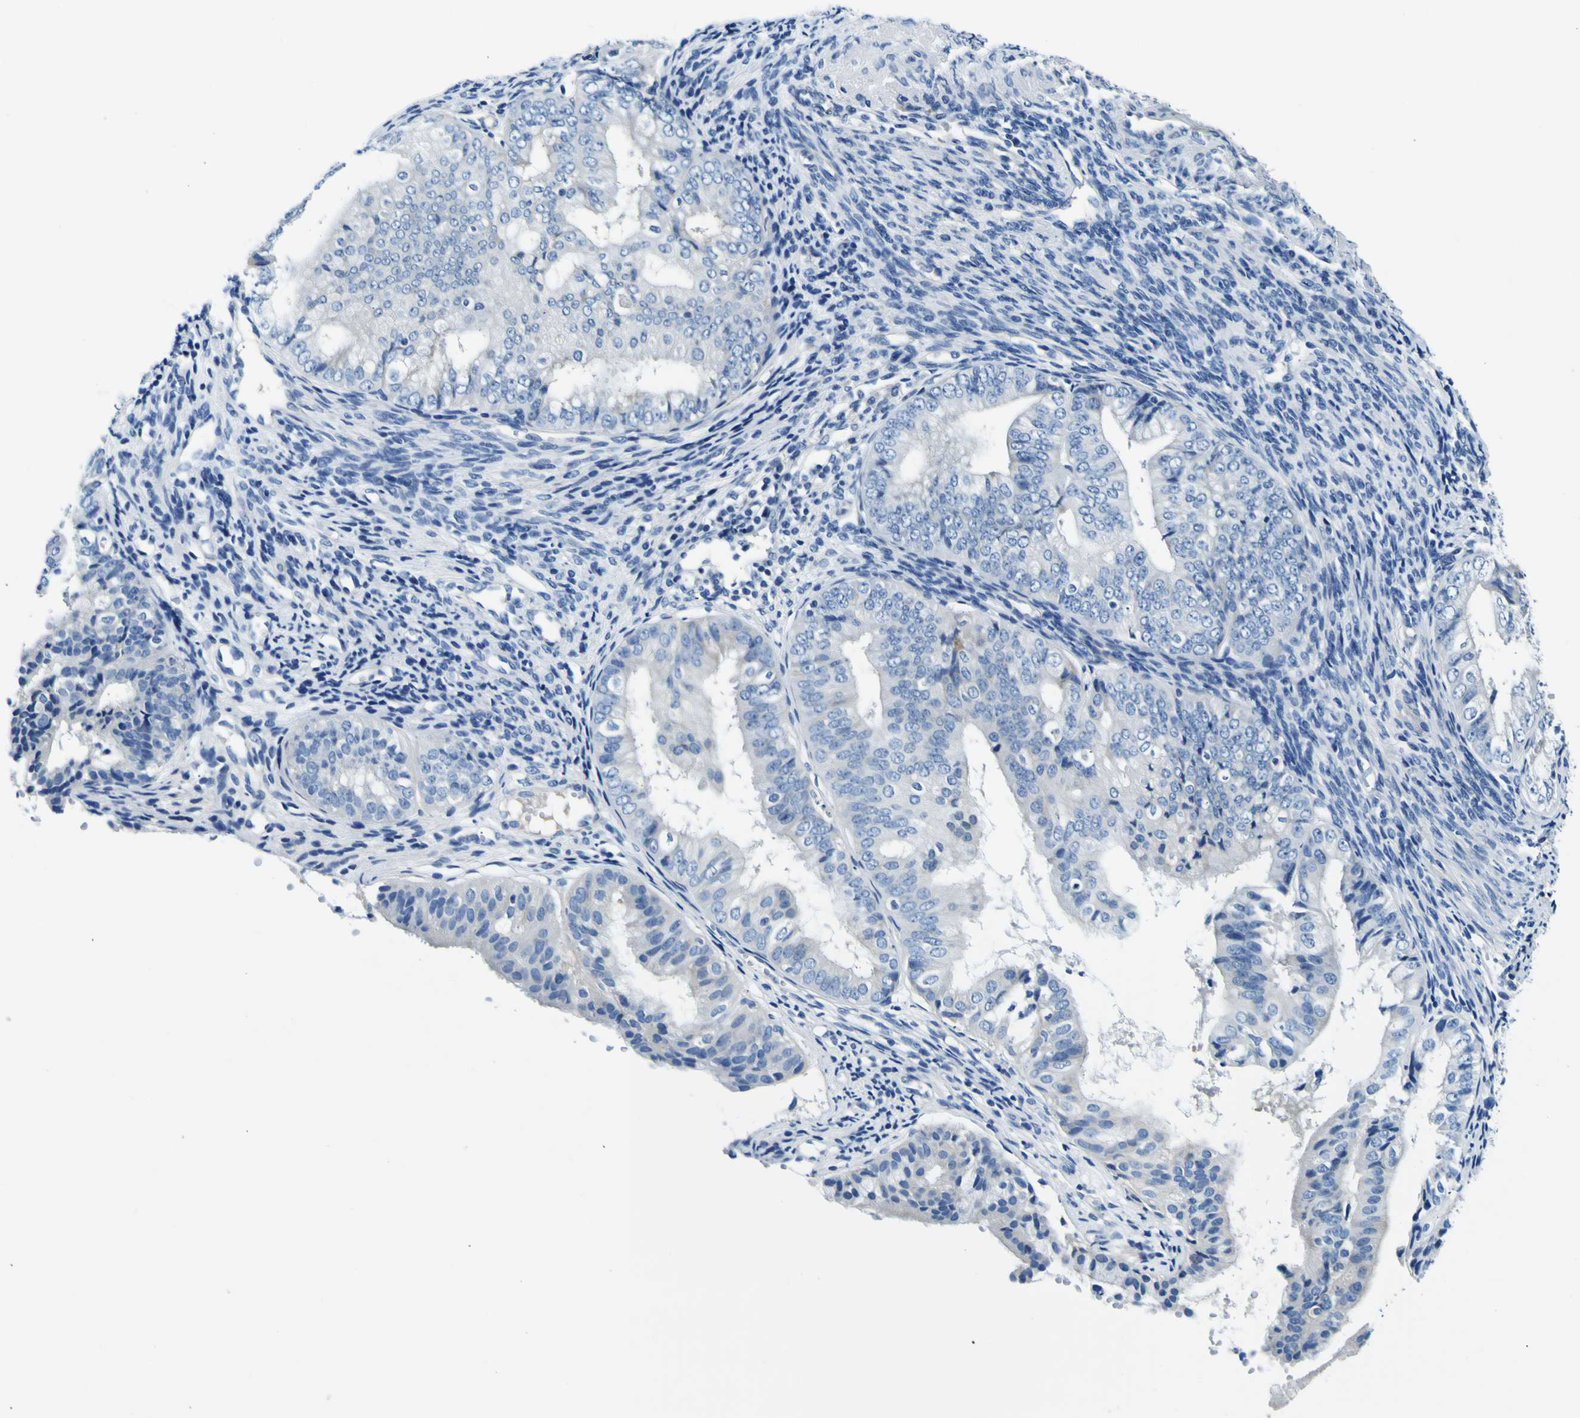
{"staining": {"intensity": "negative", "quantity": "none", "location": "none"}, "tissue": "endometrial cancer", "cell_type": "Tumor cells", "image_type": "cancer", "snomed": [{"axis": "morphology", "description": "Adenocarcinoma, NOS"}, {"axis": "topography", "description": "Endometrium"}], "caption": "This is an IHC micrograph of adenocarcinoma (endometrial). There is no expression in tumor cells.", "gene": "ADGRA2", "patient": {"sex": "female", "age": 63}}